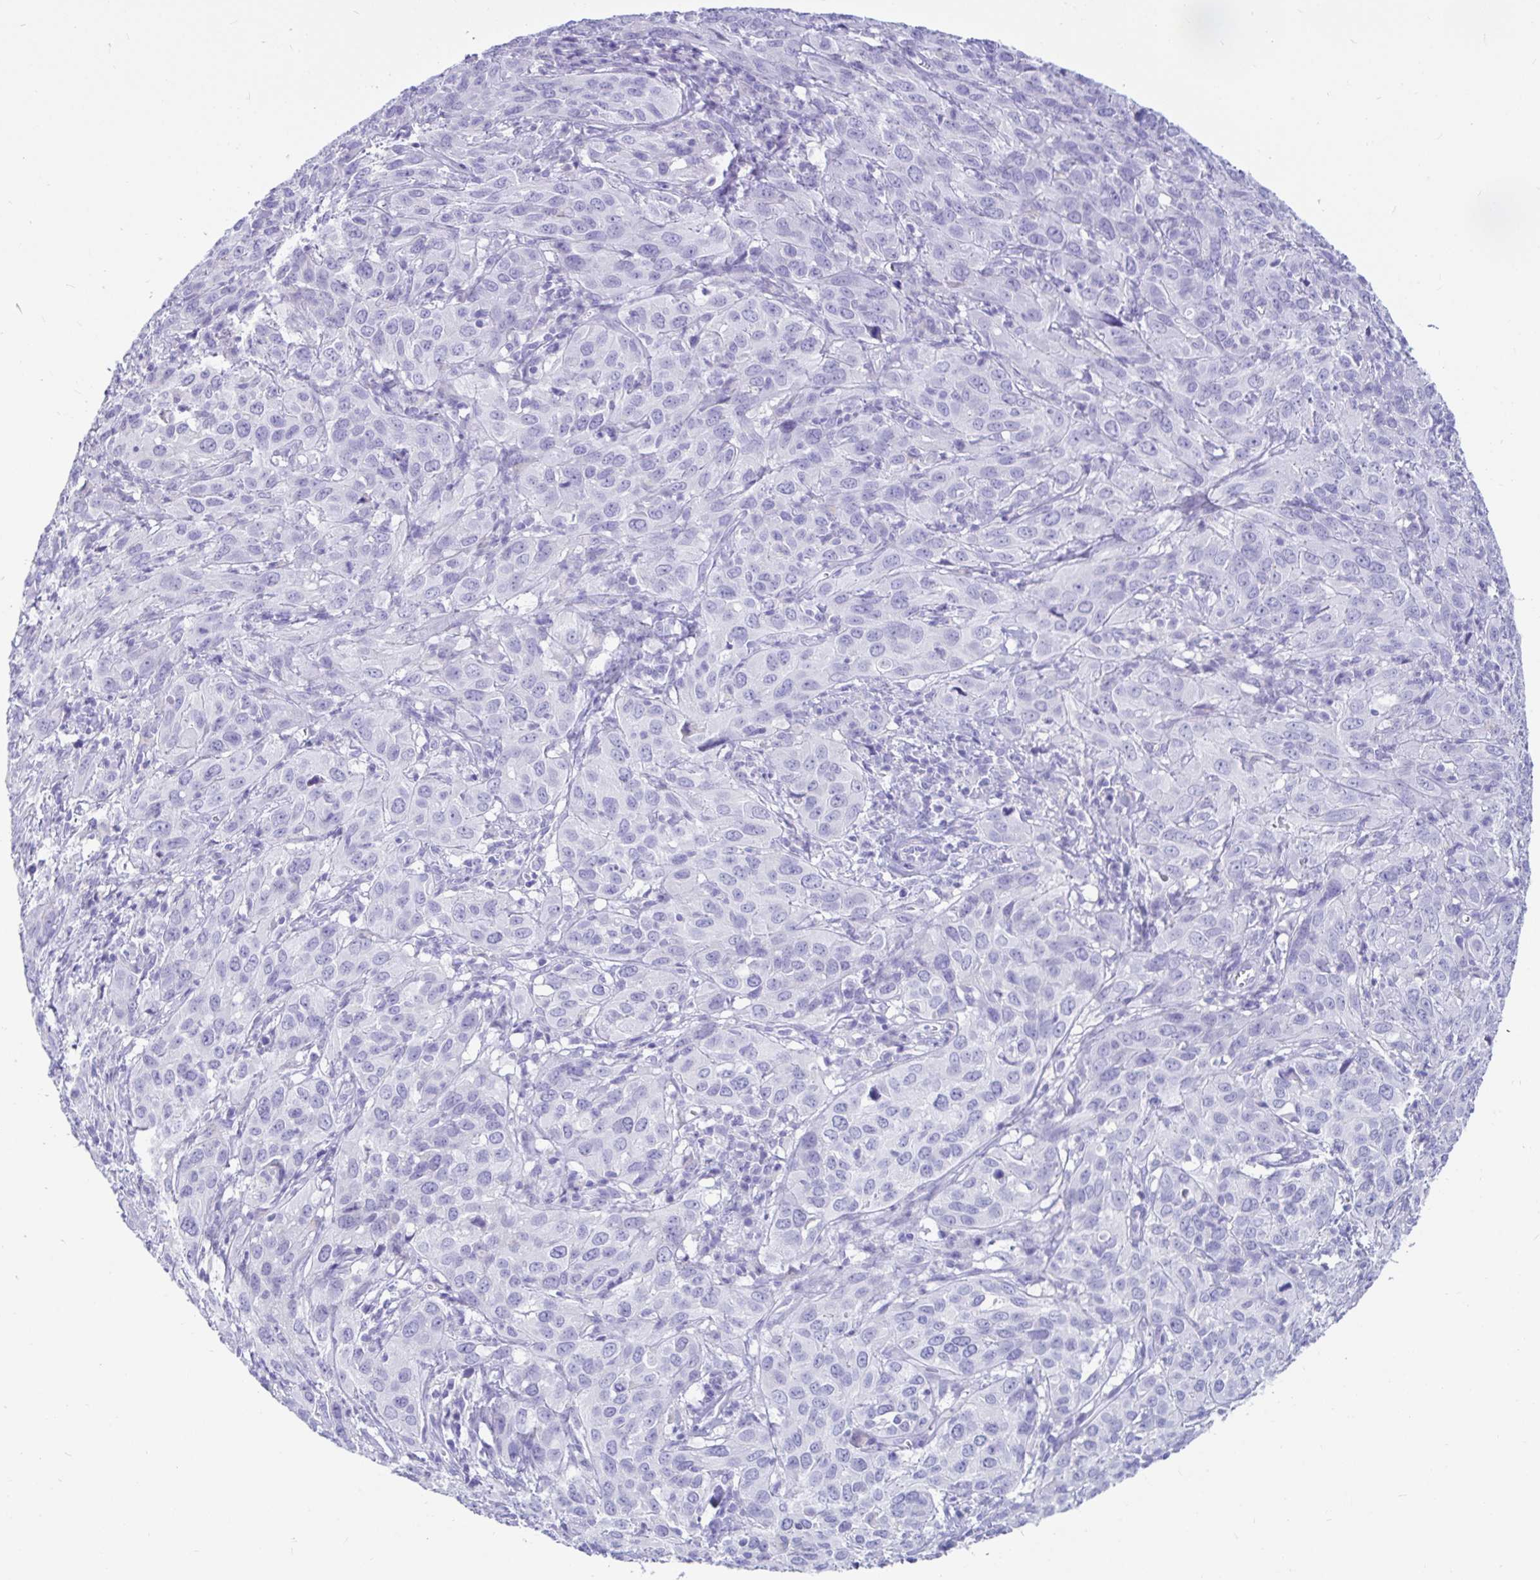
{"staining": {"intensity": "negative", "quantity": "none", "location": "none"}, "tissue": "cervical cancer", "cell_type": "Tumor cells", "image_type": "cancer", "snomed": [{"axis": "morphology", "description": "Normal tissue, NOS"}, {"axis": "morphology", "description": "Squamous cell carcinoma, NOS"}, {"axis": "topography", "description": "Cervix"}], "caption": "Image shows no significant protein staining in tumor cells of cervical cancer.", "gene": "ZPBP2", "patient": {"sex": "female", "age": 51}}